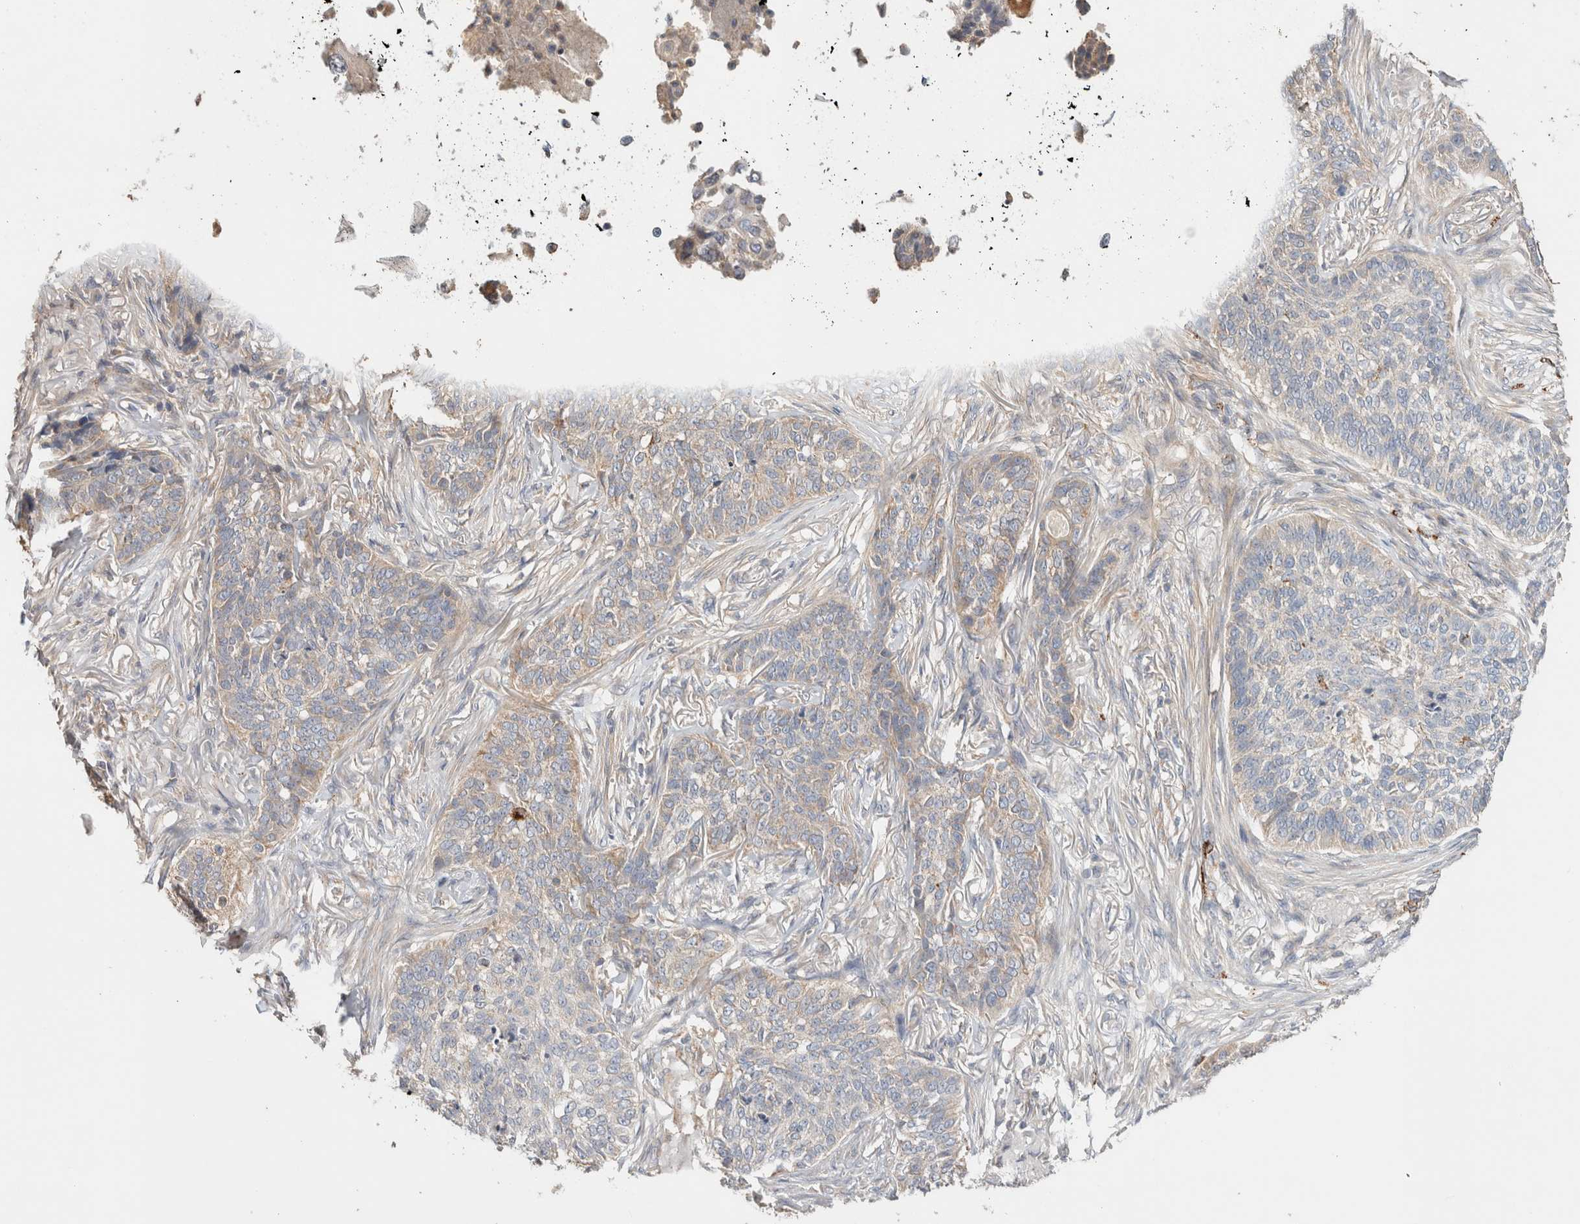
{"staining": {"intensity": "weak", "quantity": "<25%", "location": "cytoplasmic/membranous"}, "tissue": "skin cancer", "cell_type": "Tumor cells", "image_type": "cancer", "snomed": [{"axis": "morphology", "description": "Basal cell carcinoma"}, {"axis": "topography", "description": "Skin"}], "caption": "Tumor cells show no significant positivity in skin cancer.", "gene": "B3GNTL1", "patient": {"sex": "male", "age": 85}}